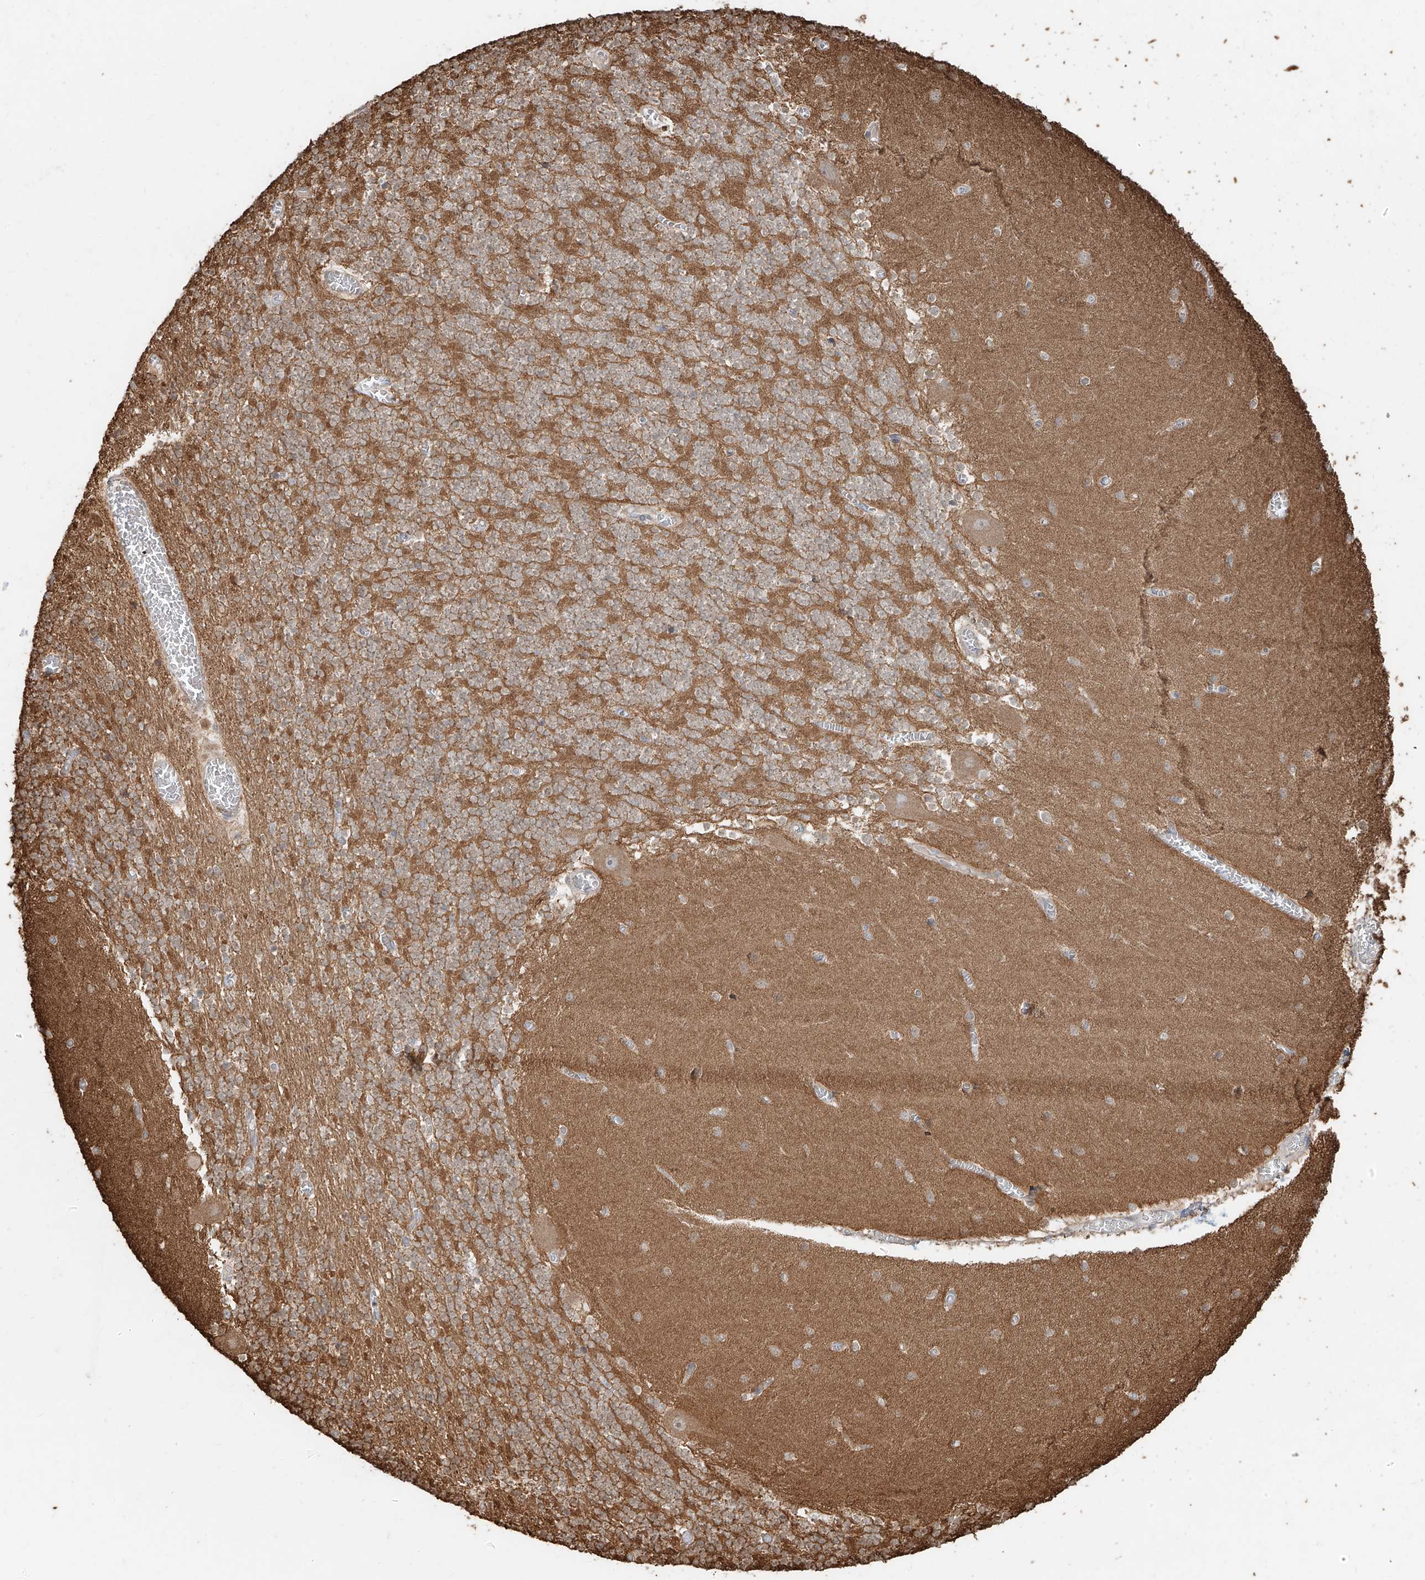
{"staining": {"intensity": "moderate", "quantity": ">75%", "location": "cytoplasmic/membranous"}, "tissue": "cerebellum", "cell_type": "Cells in granular layer", "image_type": "normal", "snomed": [{"axis": "morphology", "description": "Normal tissue, NOS"}, {"axis": "topography", "description": "Cerebellum"}], "caption": "IHC photomicrograph of benign cerebellum: cerebellum stained using immunohistochemistry demonstrates medium levels of moderate protein expression localized specifically in the cytoplasmic/membranous of cells in granular layer, appearing as a cytoplasmic/membranous brown color.", "gene": "EFNB1", "patient": {"sex": "female", "age": 28}}